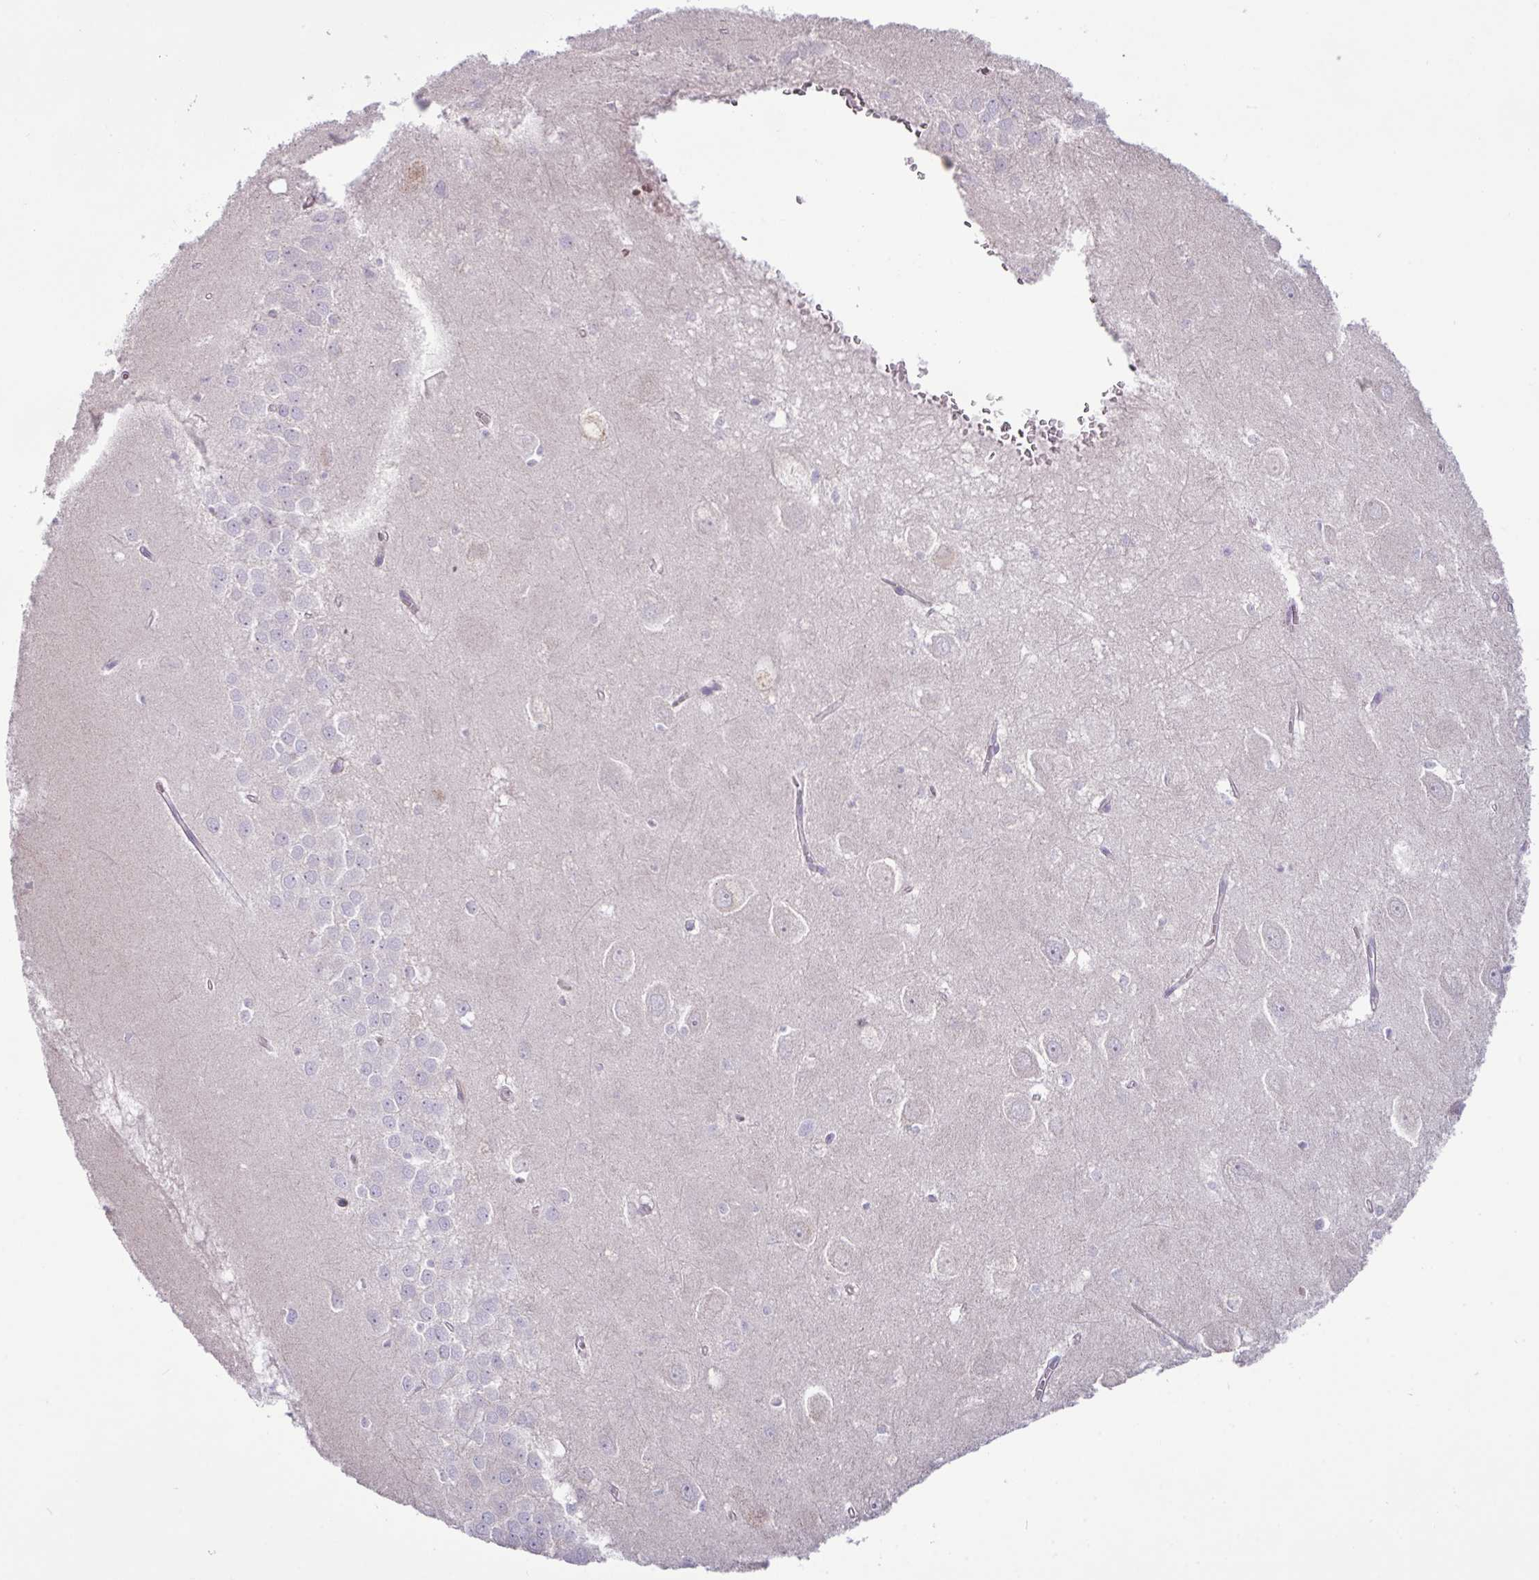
{"staining": {"intensity": "negative", "quantity": "none", "location": "none"}, "tissue": "hippocampus", "cell_type": "Glial cells", "image_type": "normal", "snomed": [{"axis": "morphology", "description": "Normal tissue, NOS"}, {"axis": "topography", "description": "Hippocampus"}], "caption": "IHC of benign hippocampus shows no expression in glial cells. (Immunohistochemistry, brightfield microscopy, high magnification).", "gene": "IRGC", "patient": {"sex": "female", "age": 64}}